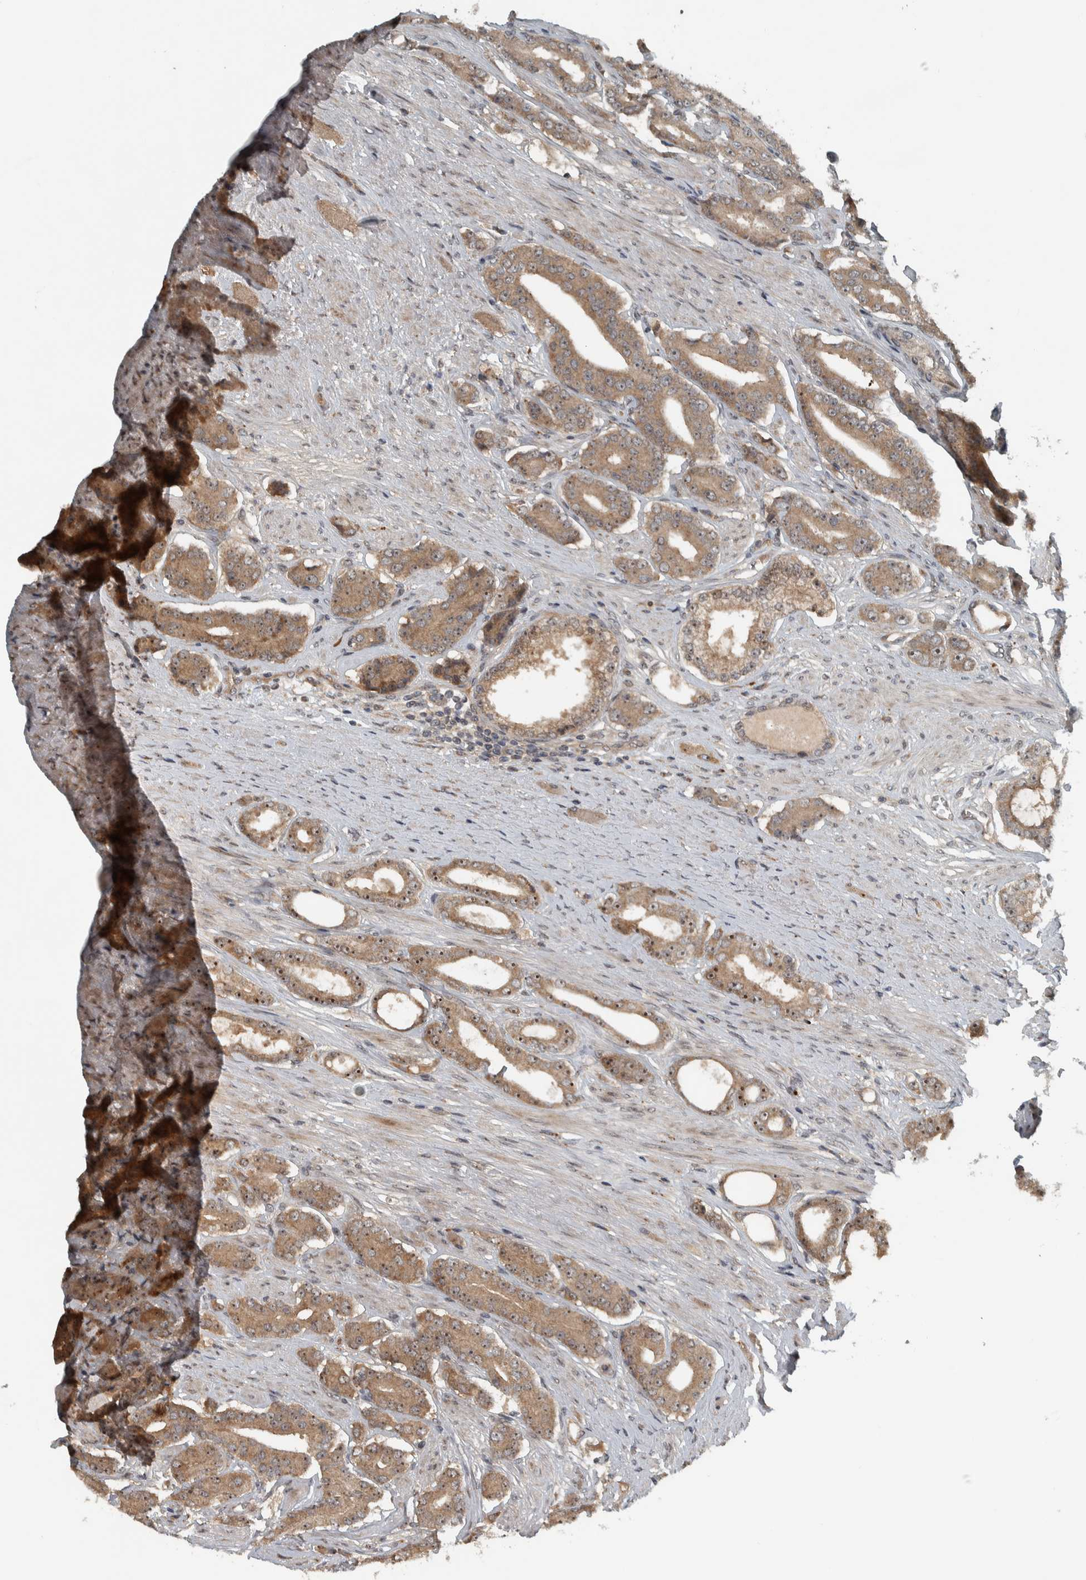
{"staining": {"intensity": "moderate", "quantity": ">75%", "location": "cytoplasmic/membranous,nuclear"}, "tissue": "prostate cancer", "cell_type": "Tumor cells", "image_type": "cancer", "snomed": [{"axis": "morphology", "description": "Adenocarcinoma, High grade"}, {"axis": "topography", "description": "Prostate"}], "caption": "DAB immunohistochemical staining of human prostate cancer (adenocarcinoma (high-grade)) shows moderate cytoplasmic/membranous and nuclear protein expression in about >75% of tumor cells.", "gene": "XPO5", "patient": {"sex": "male", "age": 71}}